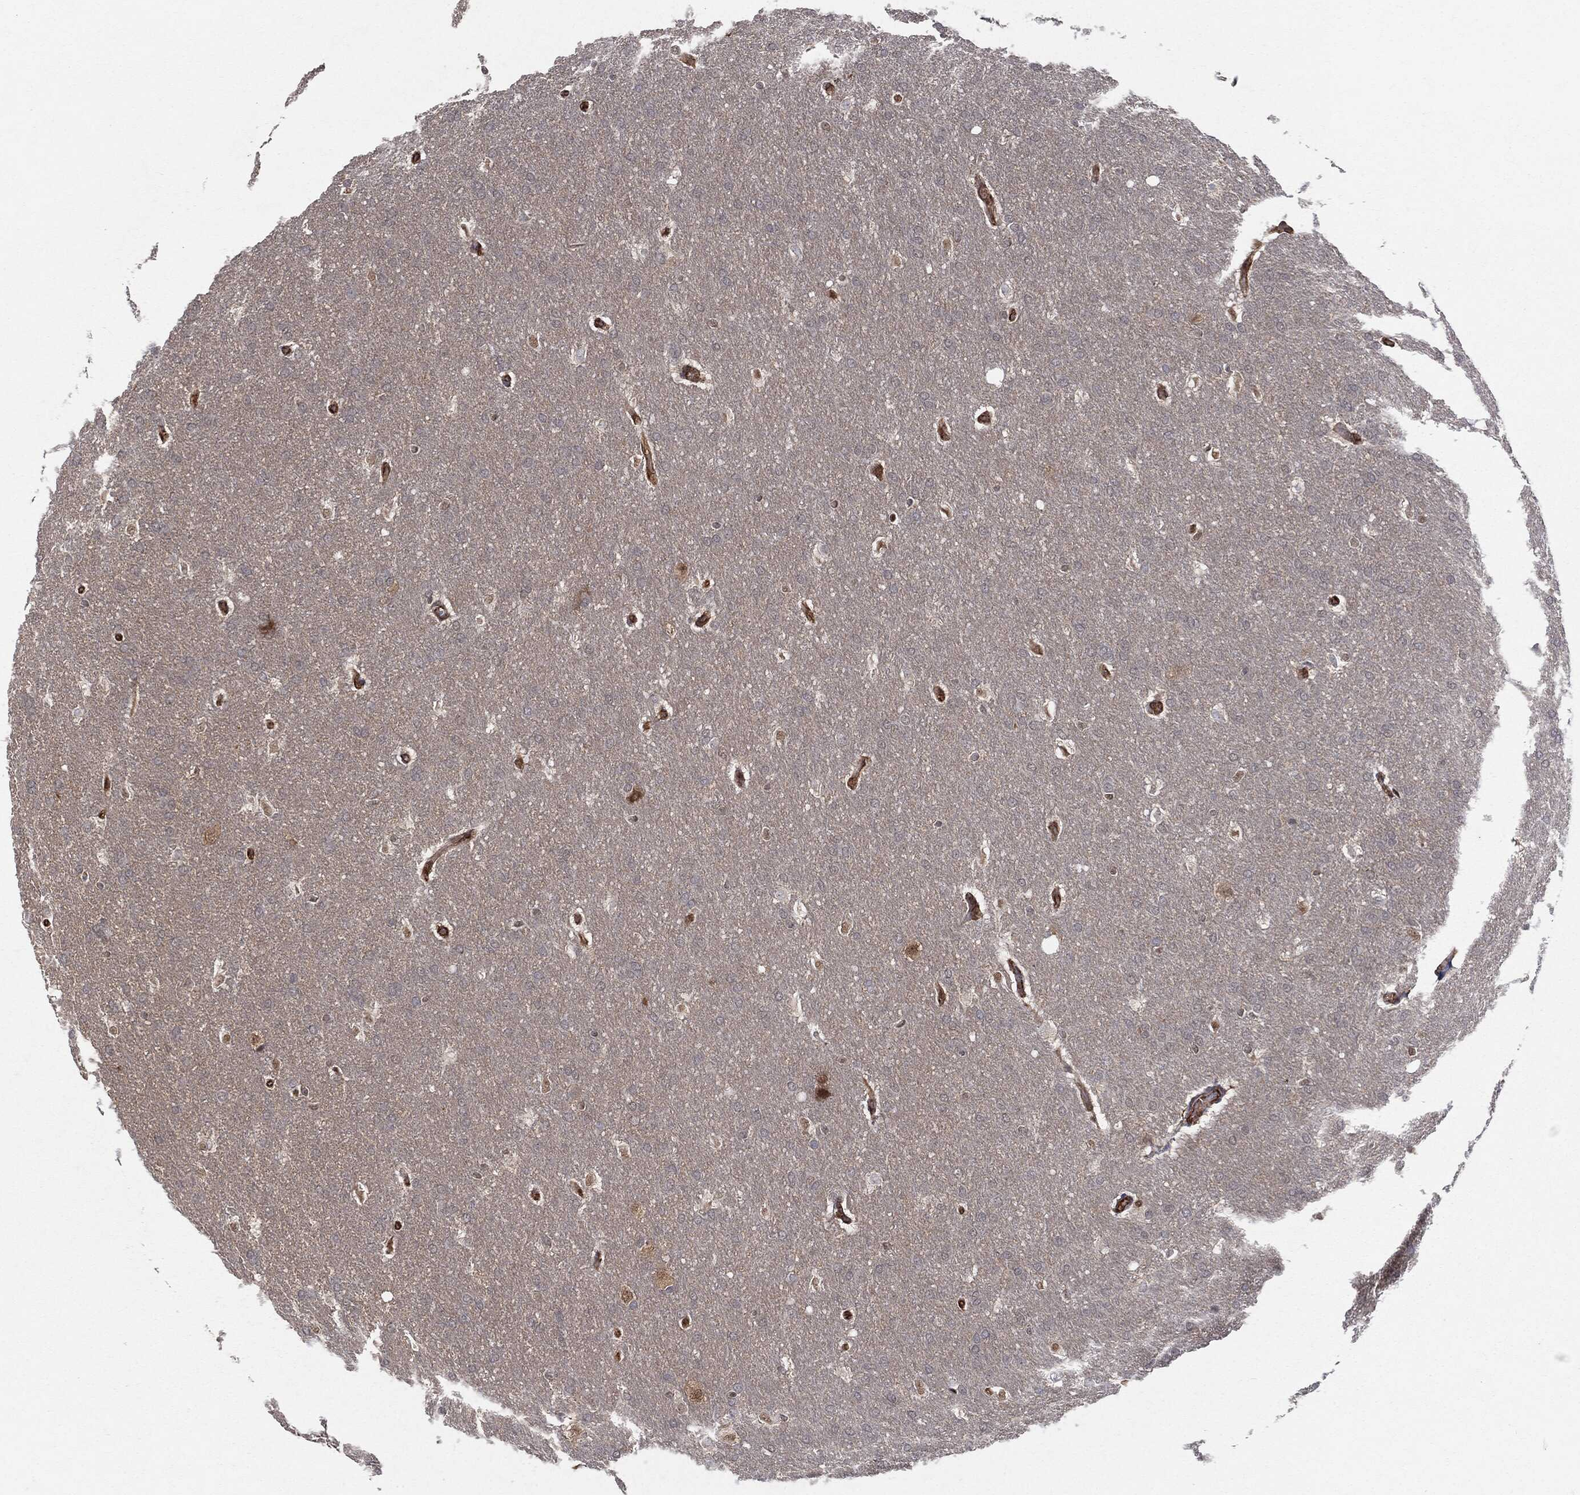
{"staining": {"intensity": "negative", "quantity": "none", "location": "none"}, "tissue": "glioma", "cell_type": "Tumor cells", "image_type": "cancer", "snomed": [{"axis": "morphology", "description": "Glioma, malignant, Low grade"}, {"axis": "topography", "description": "Brain"}], "caption": "The image exhibits no staining of tumor cells in glioma. Nuclei are stained in blue.", "gene": "TP53RK", "patient": {"sex": "female", "age": 37}}